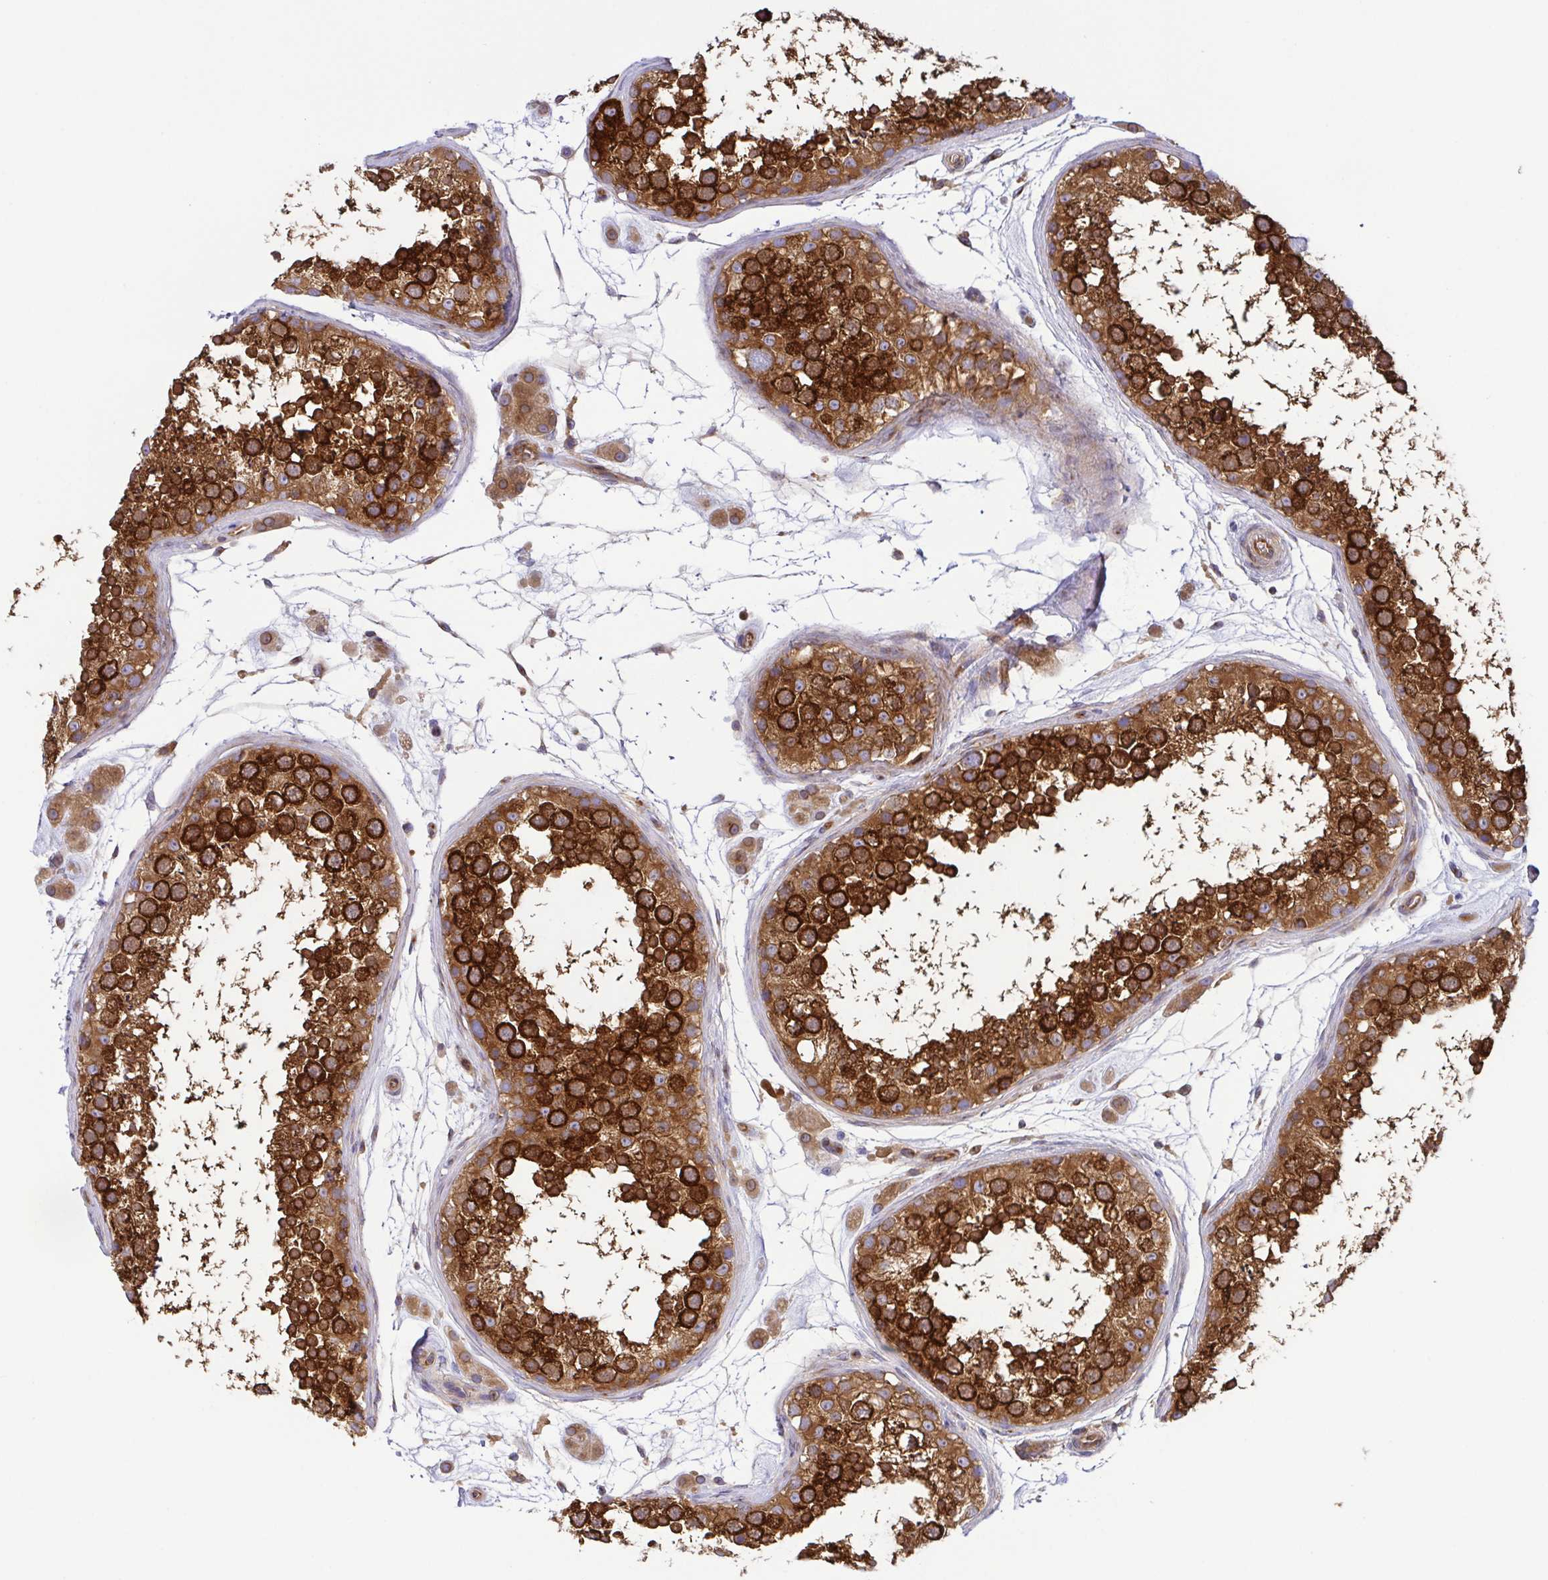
{"staining": {"intensity": "strong", "quantity": ">75%", "location": "cytoplasmic/membranous"}, "tissue": "testis", "cell_type": "Cells in seminiferous ducts", "image_type": "normal", "snomed": [{"axis": "morphology", "description": "Normal tissue, NOS"}, {"axis": "topography", "description": "Testis"}], "caption": "This micrograph shows benign testis stained with immunohistochemistry (IHC) to label a protein in brown. The cytoplasmic/membranous of cells in seminiferous ducts show strong positivity for the protein. Nuclei are counter-stained blue.", "gene": "KIF5B", "patient": {"sex": "male", "age": 41}}